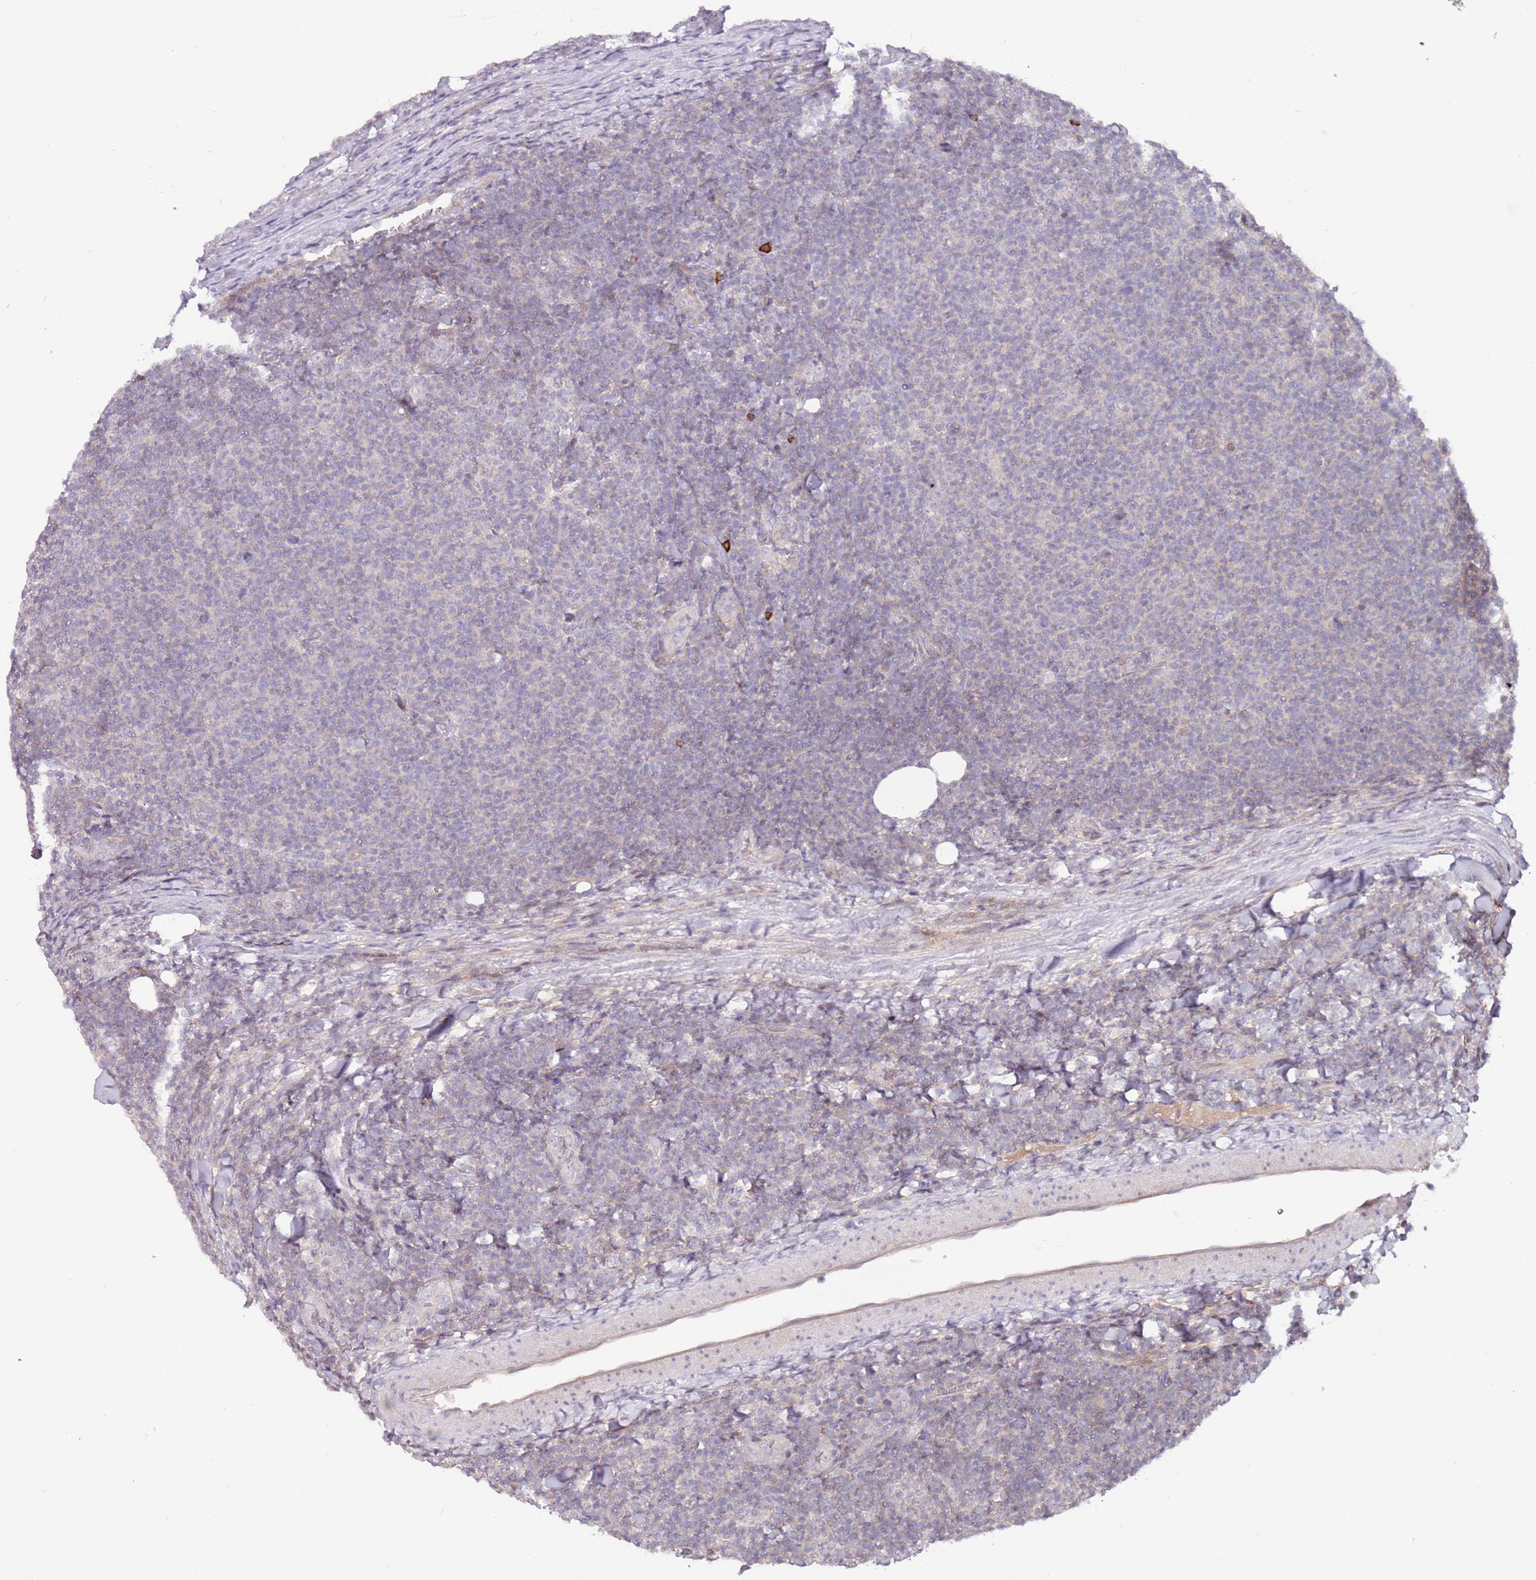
{"staining": {"intensity": "negative", "quantity": "none", "location": "none"}, "tissue": "lymphoma", "cell_type": "Tumor cells", "image_type": "cancer", "snomed": [{"axis": "morphology", "description": "Malignant lymphoma, non-Hodgkin's type, Low grade"}, {"axis": "topography", "description": "Lymph node"}], "caption": "Immunohistochemical staining of lymphoma exhibits no significant positivity in tumor cells.", "gene": "MTG2", "patient": {"sex": "male", "age": 66}}